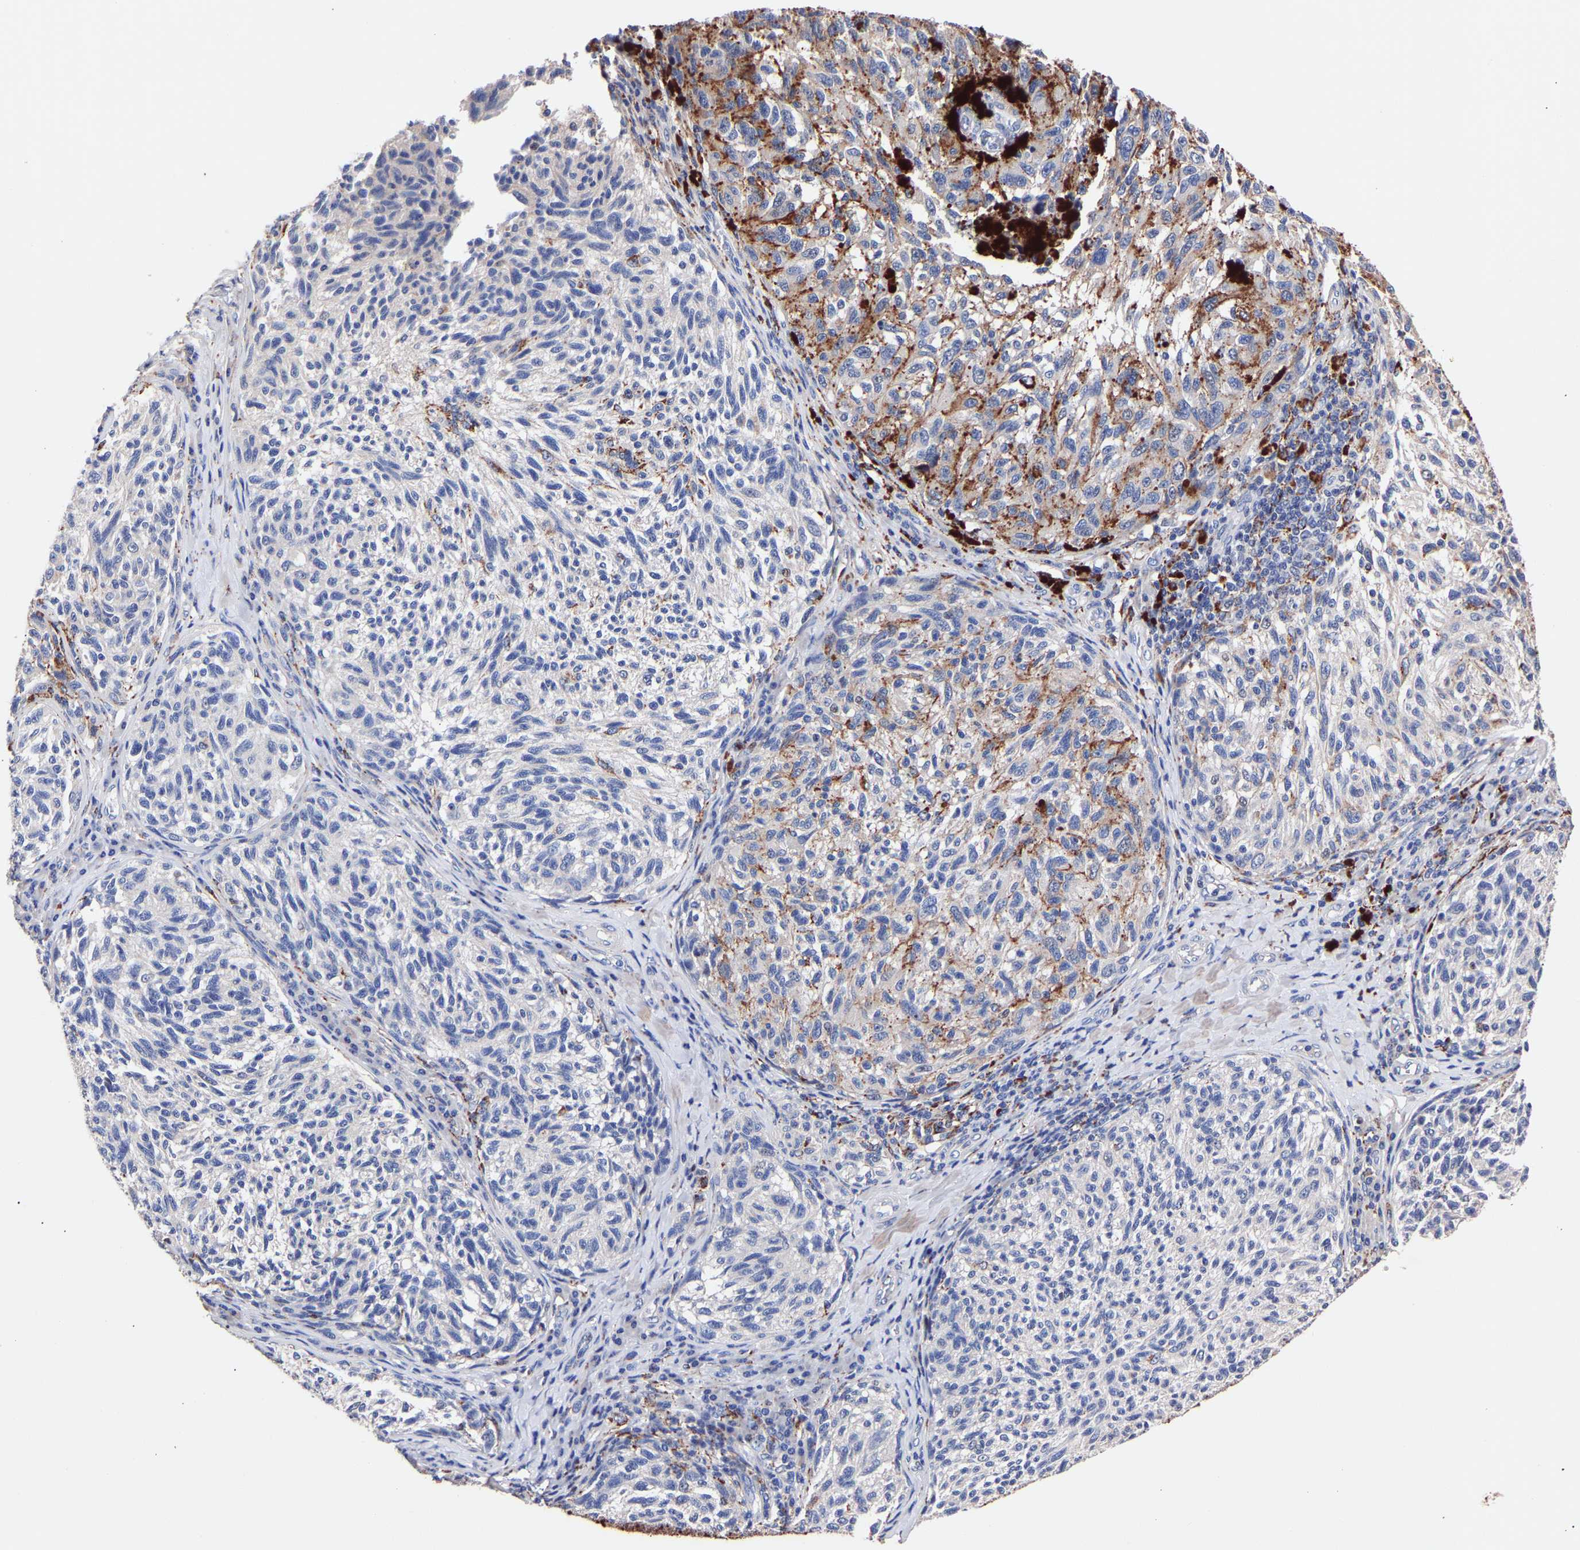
{"staining": {"intensity": "weak", "quantity": "<25%", "location": "cytoplasmic/membranous"}, "tissue": "melanoma", "cell_type": "Tumor cells", "image_type": "cancer", "snomed": [{"axis": "morphology", "description": "Malignant melanoma, NOS"}, {"axis": "topography", "description": "Skin"}], "caption": "An immunohistochemistry (IHC) image of melanoma is shown. There is no staining in tumor cells of melanoma. (Brightfield microscopy of DAB (3,3'-diaminobenzidine) IHC at high magnification).", "gene": "SEM1", "patient": {"sex": "female", "age": 73}}